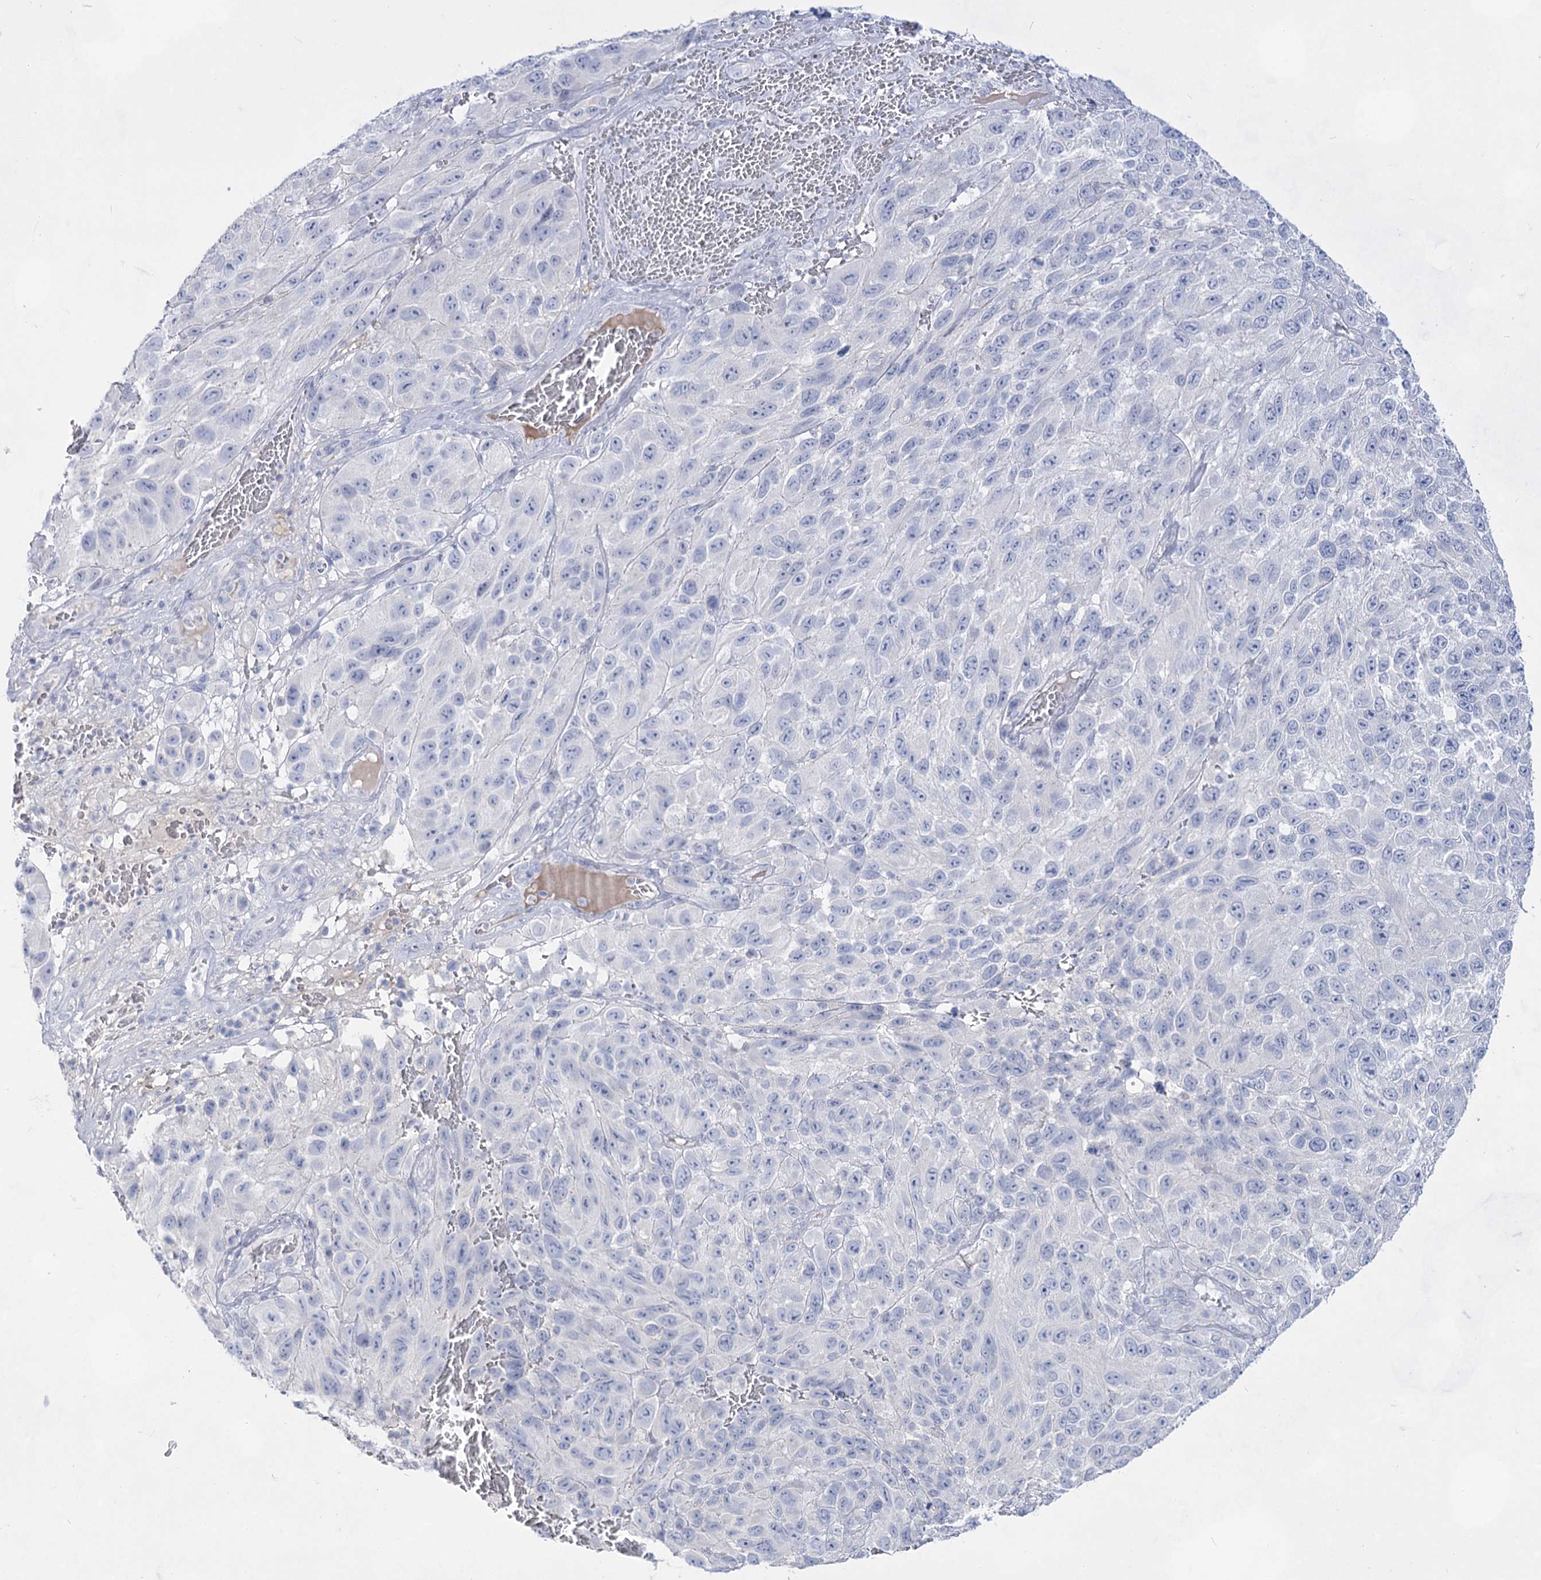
{"staining": {"intensity": "negative", "quantity": "none", "location": "none"}, "tissue": "melanoma", "cell_type": "Tumor cells", "image_type": "cancer", "snomed": [{"axis": "morphology", "description": "Malignant melanoma, NOS"}, {"axis": "topography", "description": "Skin"}], "caption": "Malignant melanoma was stained to show a protein in brown. There is no significant expression in tumor cells.", "gene": "ACRV1", "patient": {"sex": "female", "age": 96}}